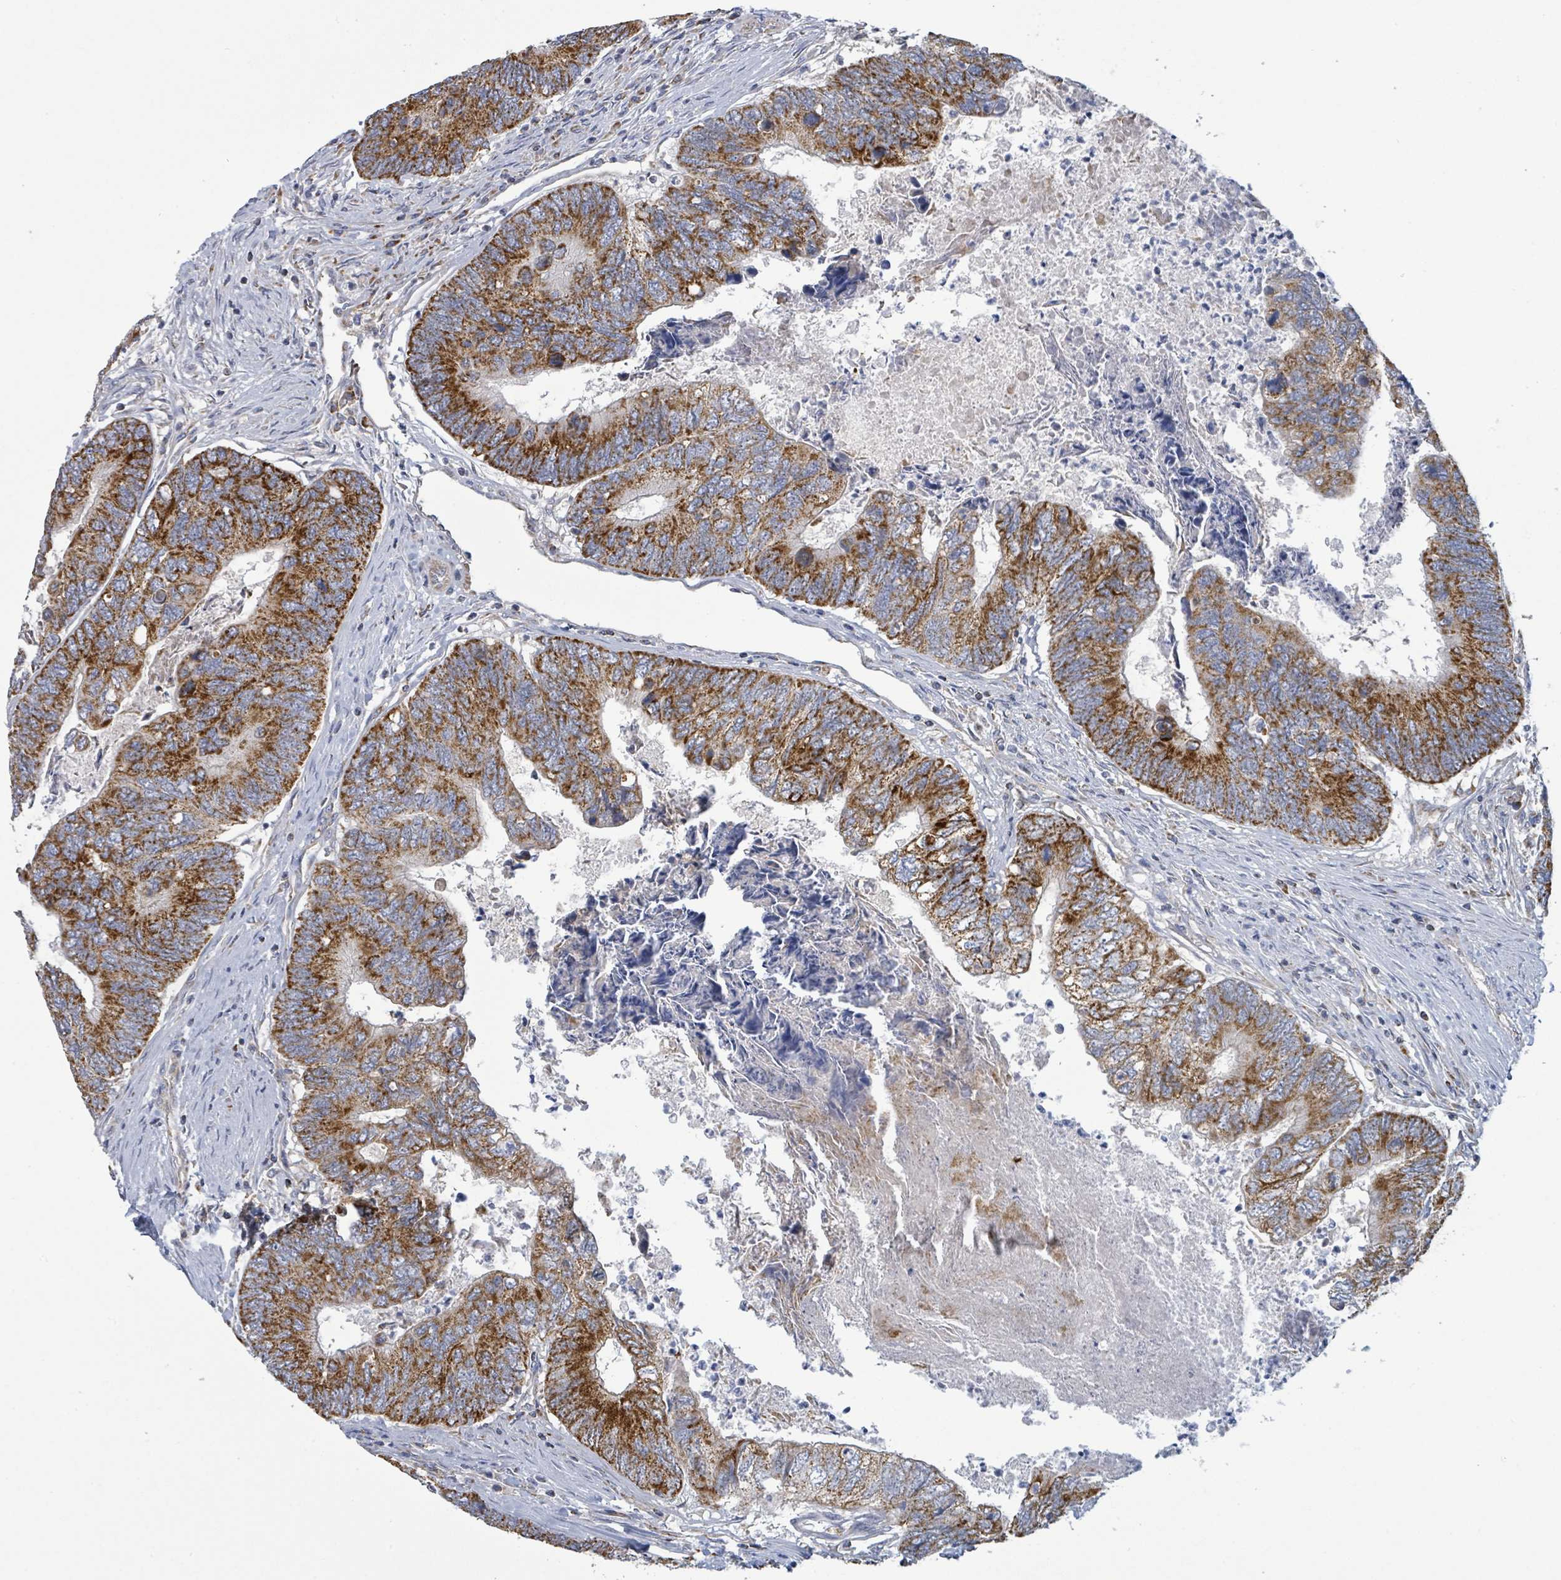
{"staining": {"intensity": "strong", "quantity": ">75%", "location": "cytoplasmic/membranous"}, "tissue": "colorectal cancer", "cell_type": "Tumor cells", "image_type": "cancer", "snomed": [{"axis": "morphology", "description": "Adenocarcinoma, NOS"}, {"axis": "topography", "description": "Colon"}], "caption": "Colorectal cancer (adenocarcinoma) stained for a protein exhibits strong cytoplasmic/membranous positivity in tumor cells.", "gene": "SUCLG2", "patient": {"sex": "female", "age": 67}}